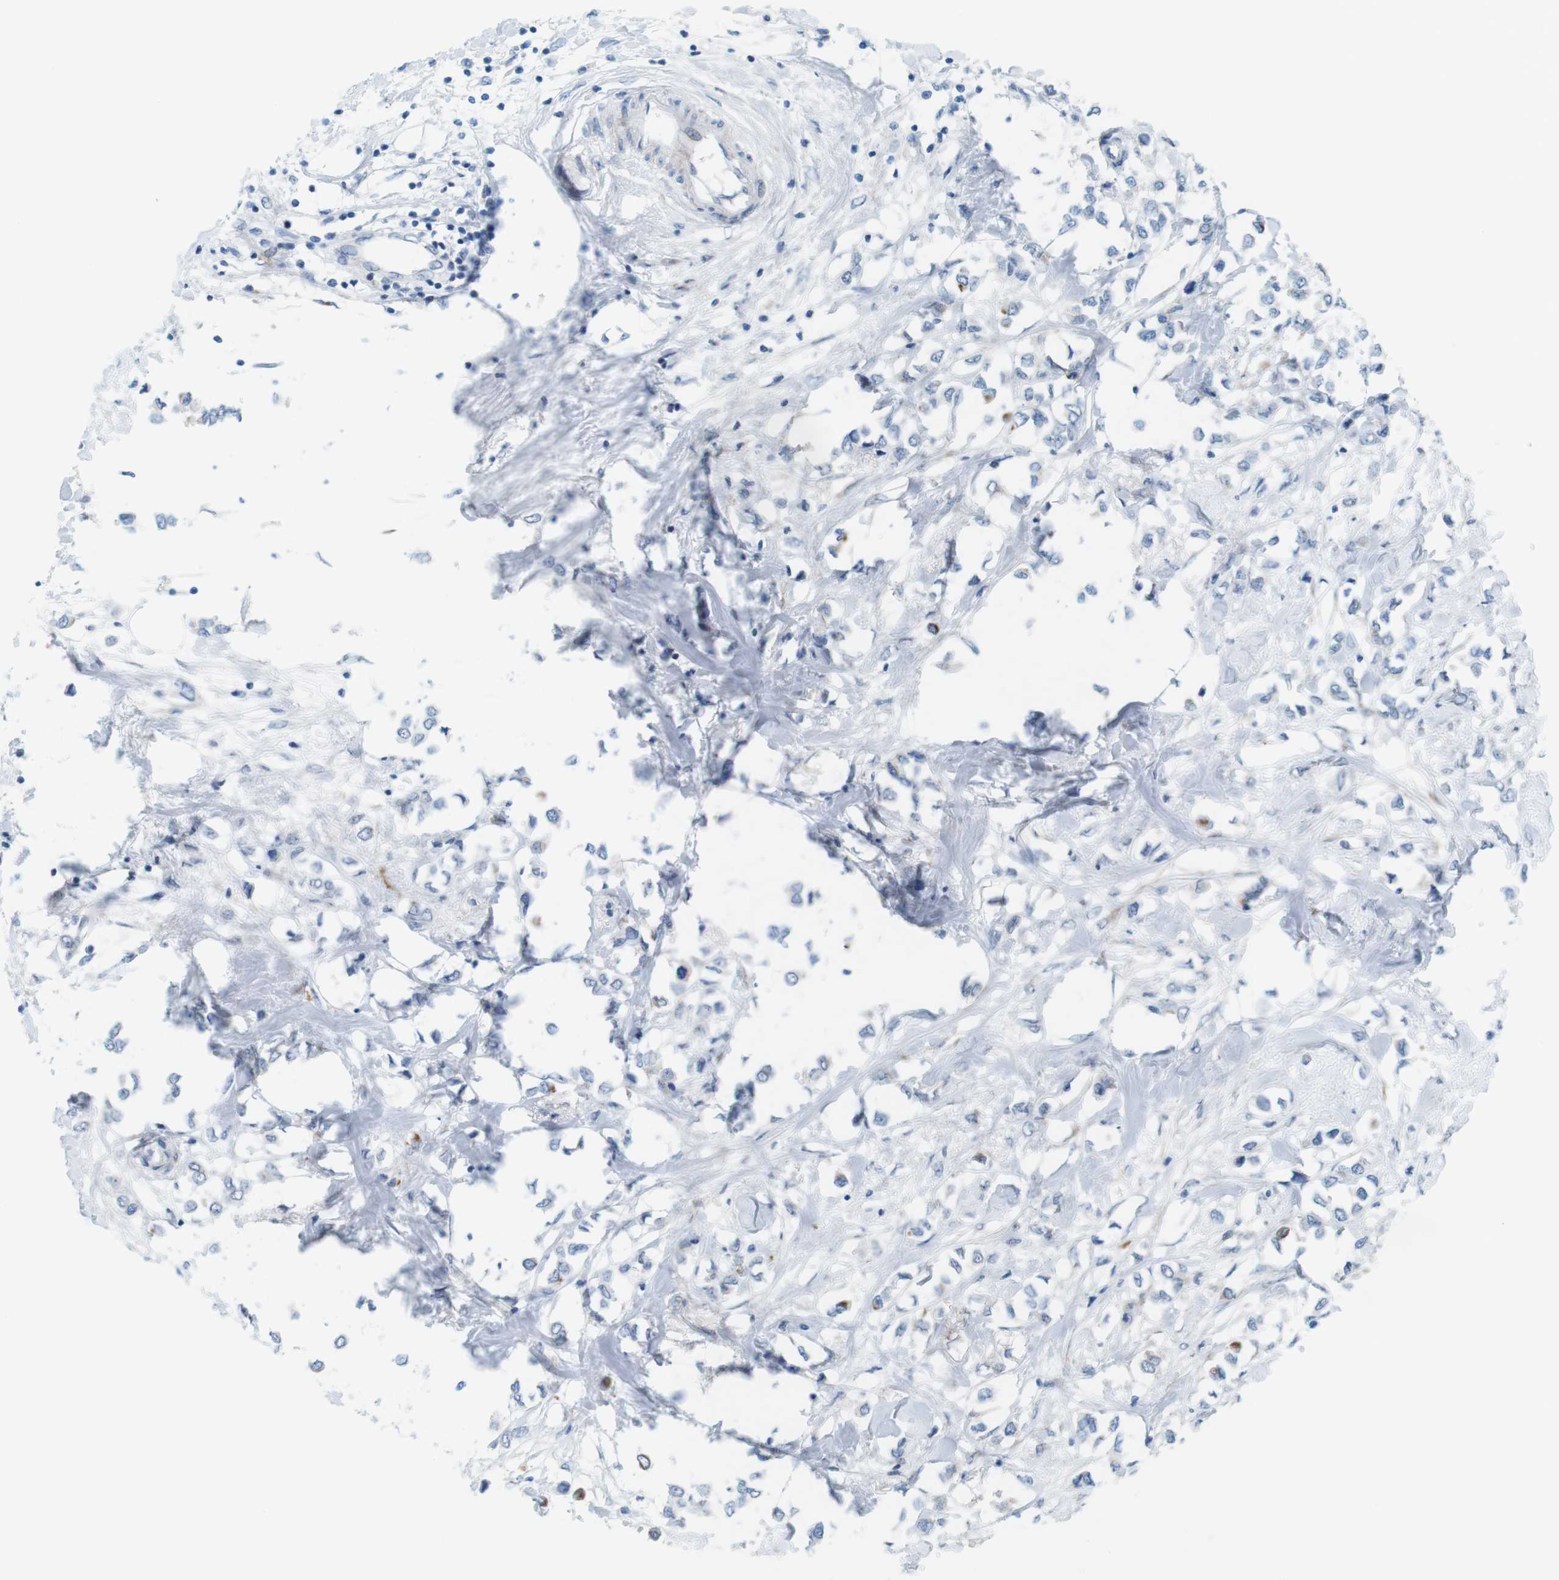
{"staining": {"intensity": "negative", "quantity": "none", "location": "none"}, "tissue": "breast cancer", "cell_type": "Tumor cells", "image_type": "cancer", "snomed": [{"axis": "morphology", "description": "Lobular carcinoma"}, {"axis": "topography", "description": "Breast"}], "caption": "Human breast lobular carcinoma stained for a protein using immunohistochemistry shows no staining in tumor cells.", "gene": "MYH9", "patient": {"sex": "female", "age": 51}}